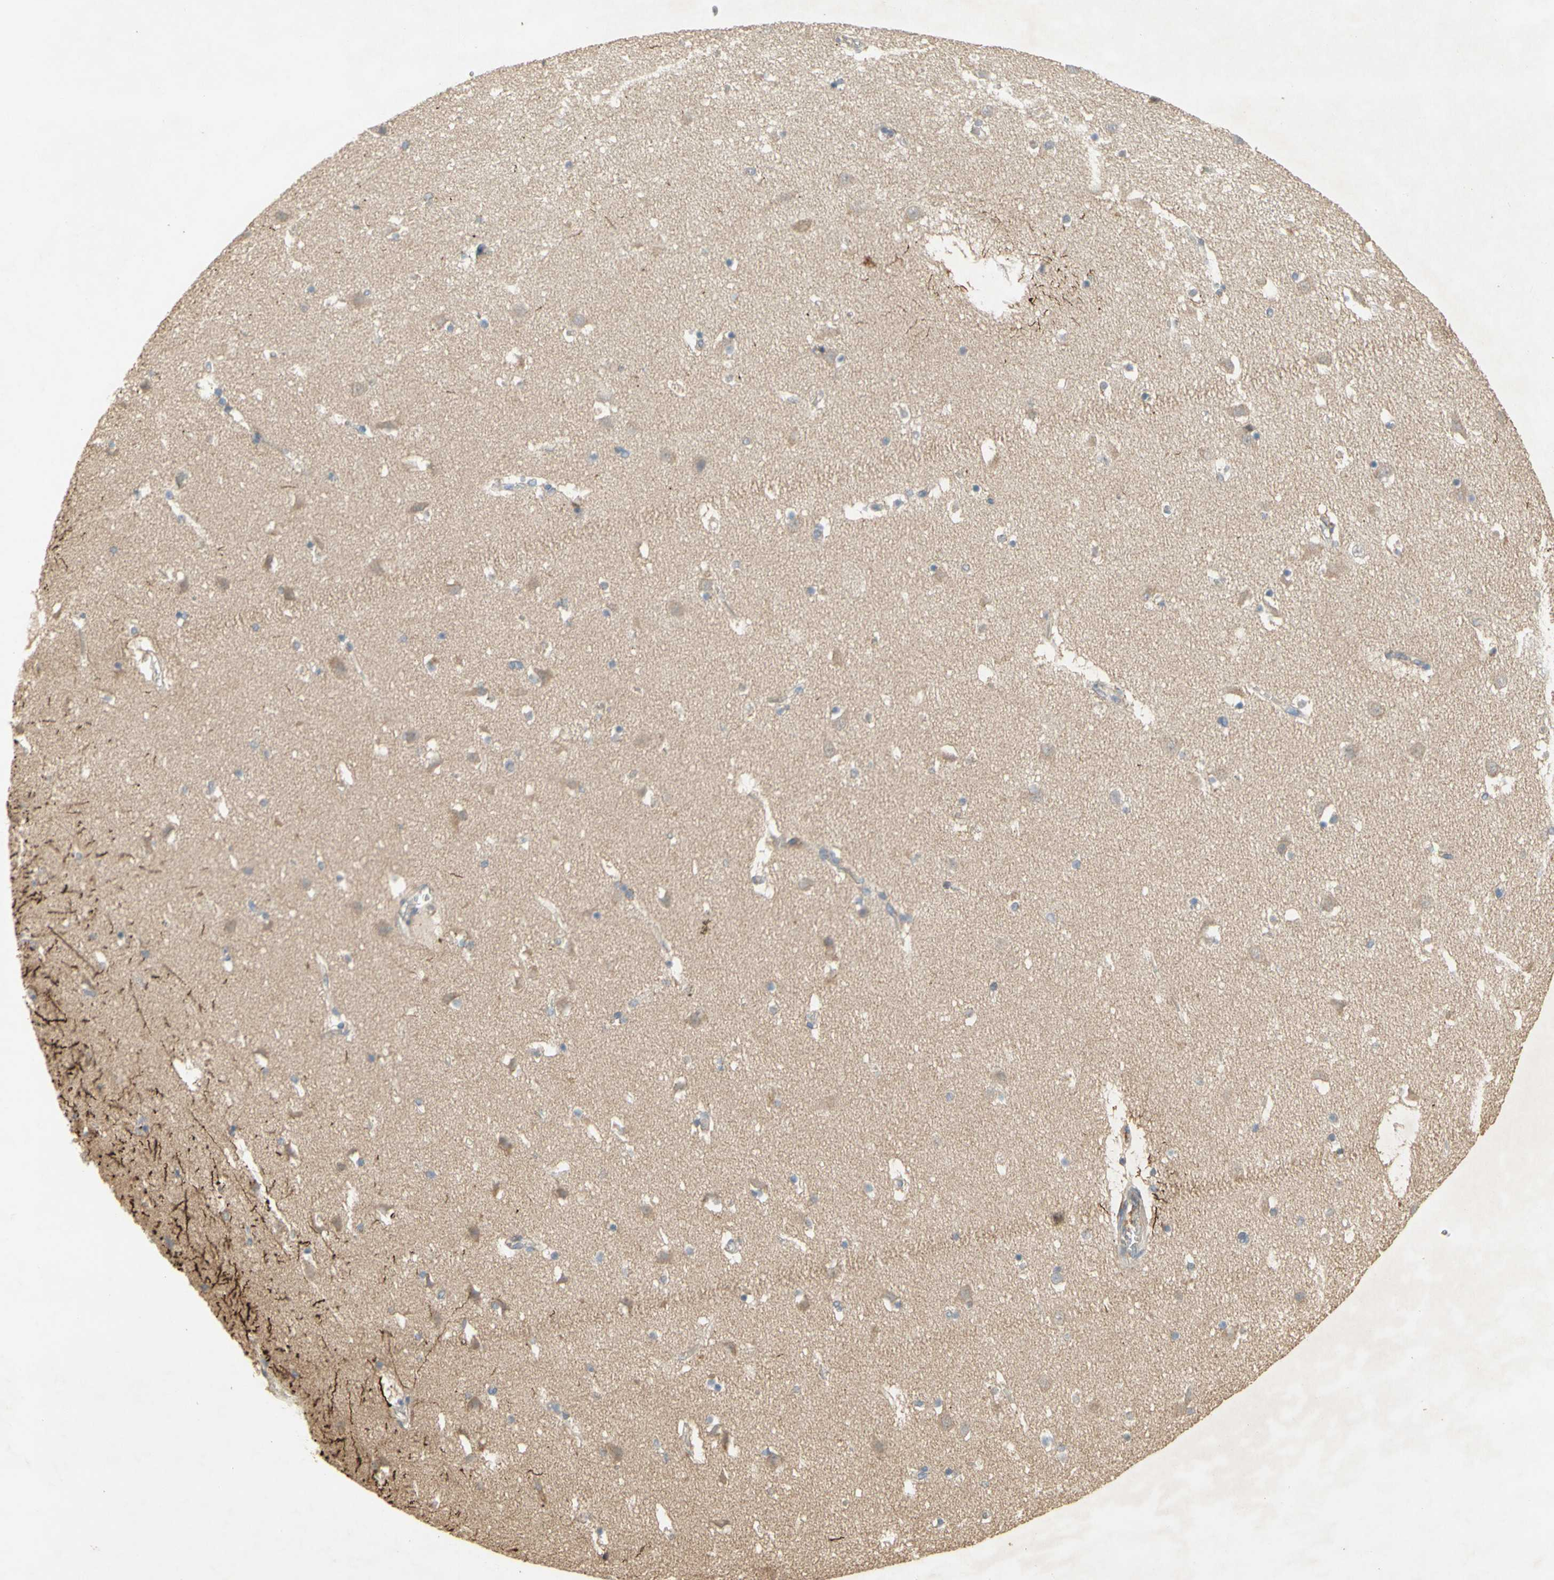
{"staining": {"intensity": "strong", "quantity": "<25%", "location": "cytoplasmic/membranous"}, "tissue": "caudate", "cell_type": "Glial cells", "image_type": "normal", "snomed": [{"axis": "morphology", "description": "Normal tissue, NOS"}, {"axis": "topography", "description": "Lateral ventricle wall"}], "caption": "Strong cytoplasmic/membranous protein staining is identified in approximately <25% of glial cells in caudate.", "gene": "NRG4", "patient": {"sex": "male", "age": 45}}